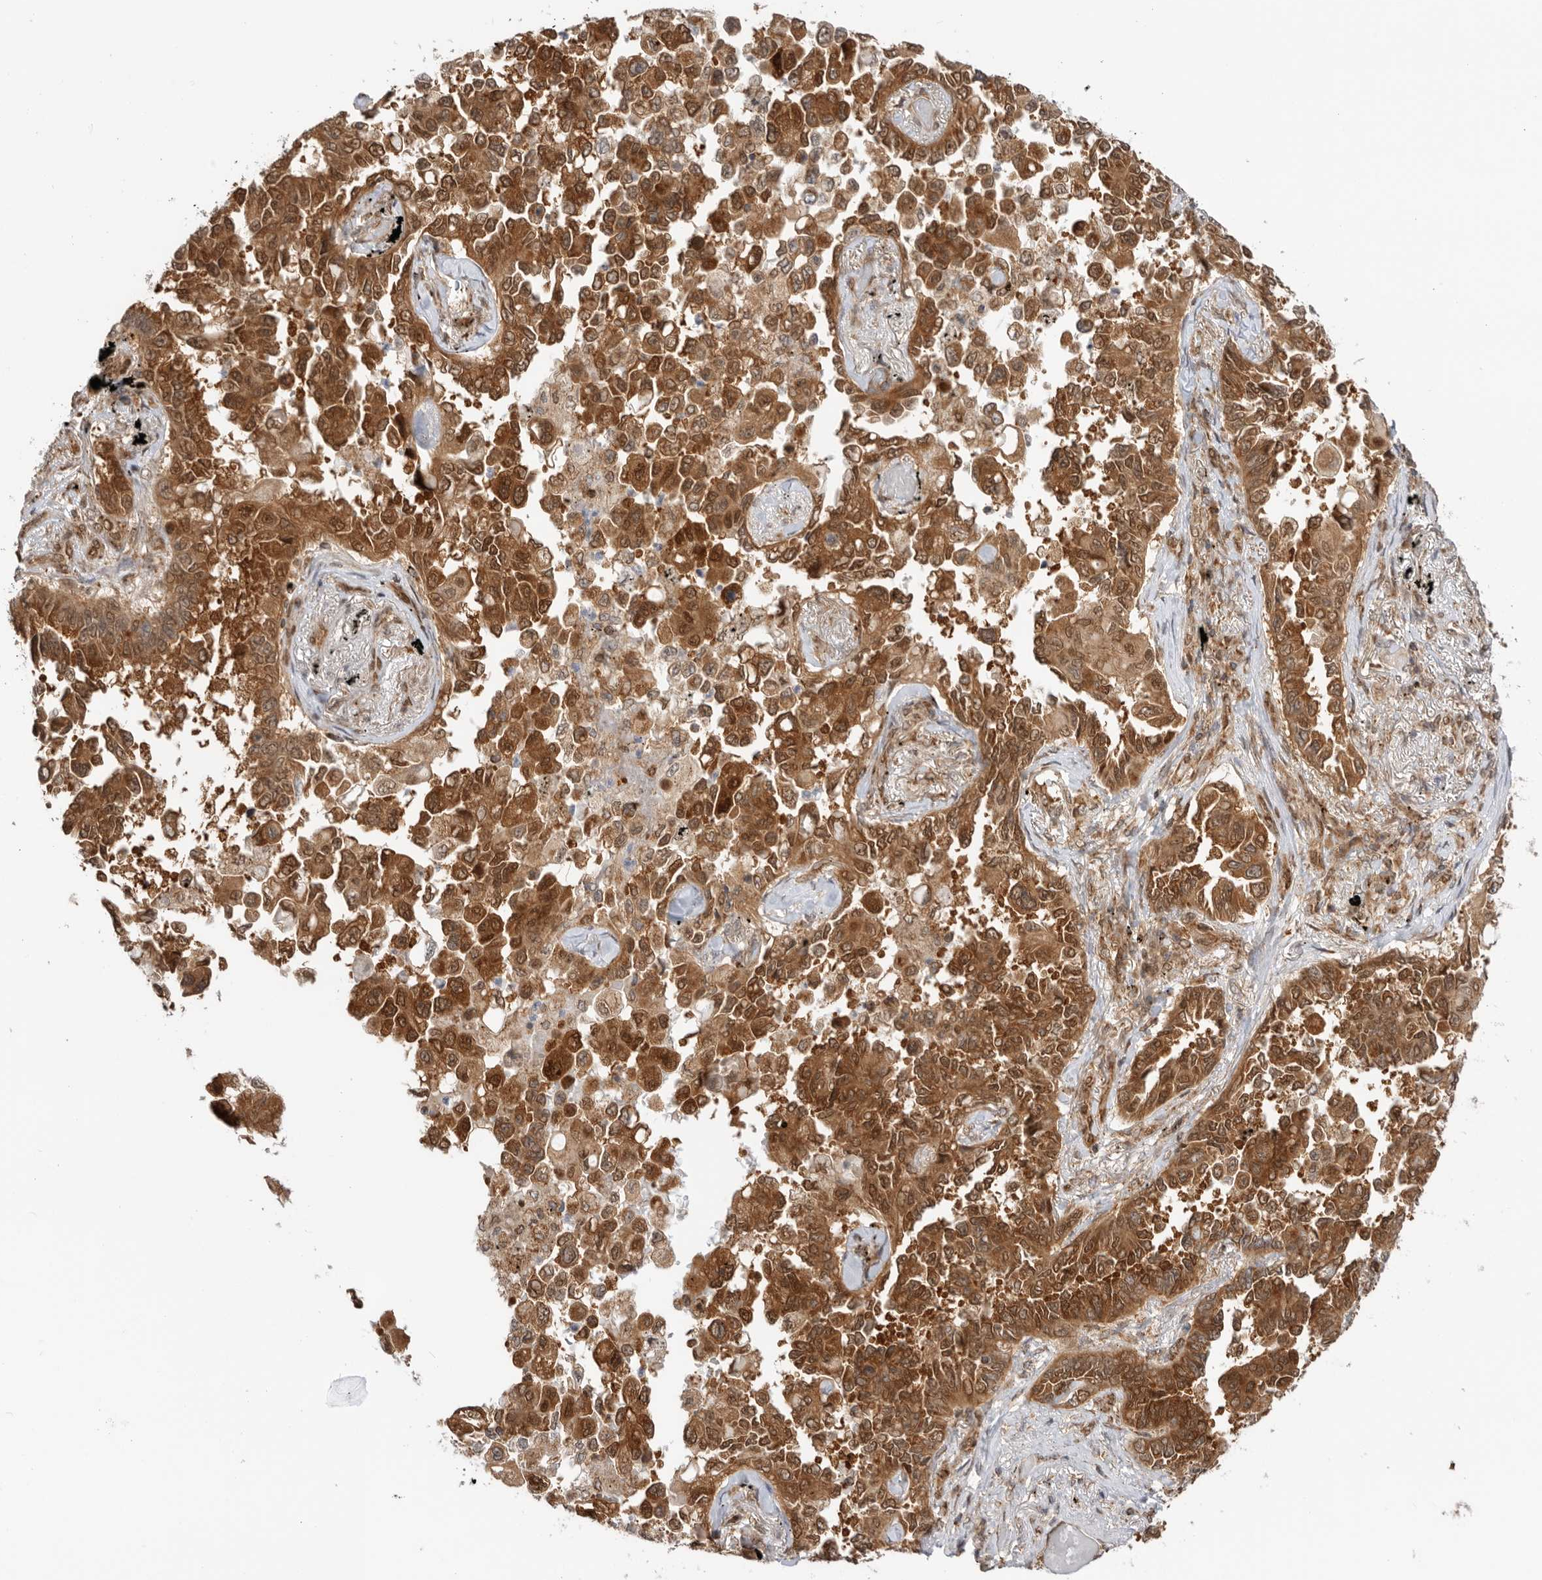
{"staining": {"intensity": "strong", "quantity": ">75%", "location": "cytoplasmic/membranous,nuclear"}, "tissue": "lung cancer", "cell_type": "Tumor cells", "image_type": "cancer", "snomed": [{"axis": "morphology", "description": "Adenocarcinoma, NOS"}, {"axis": "topography", "description": "Lung"}], "caption": "Brown immunohistochemical staining in human lung adenocarcinoma shows strong cytoplasmic/membranous and nuclear positivity in about >75% of tumor cells. Immunohistochemistry stains the protein in brown and the nuclei are stained blue.", "gene": "DCAF8", "patient": {"sex": "female", "age": 67}}